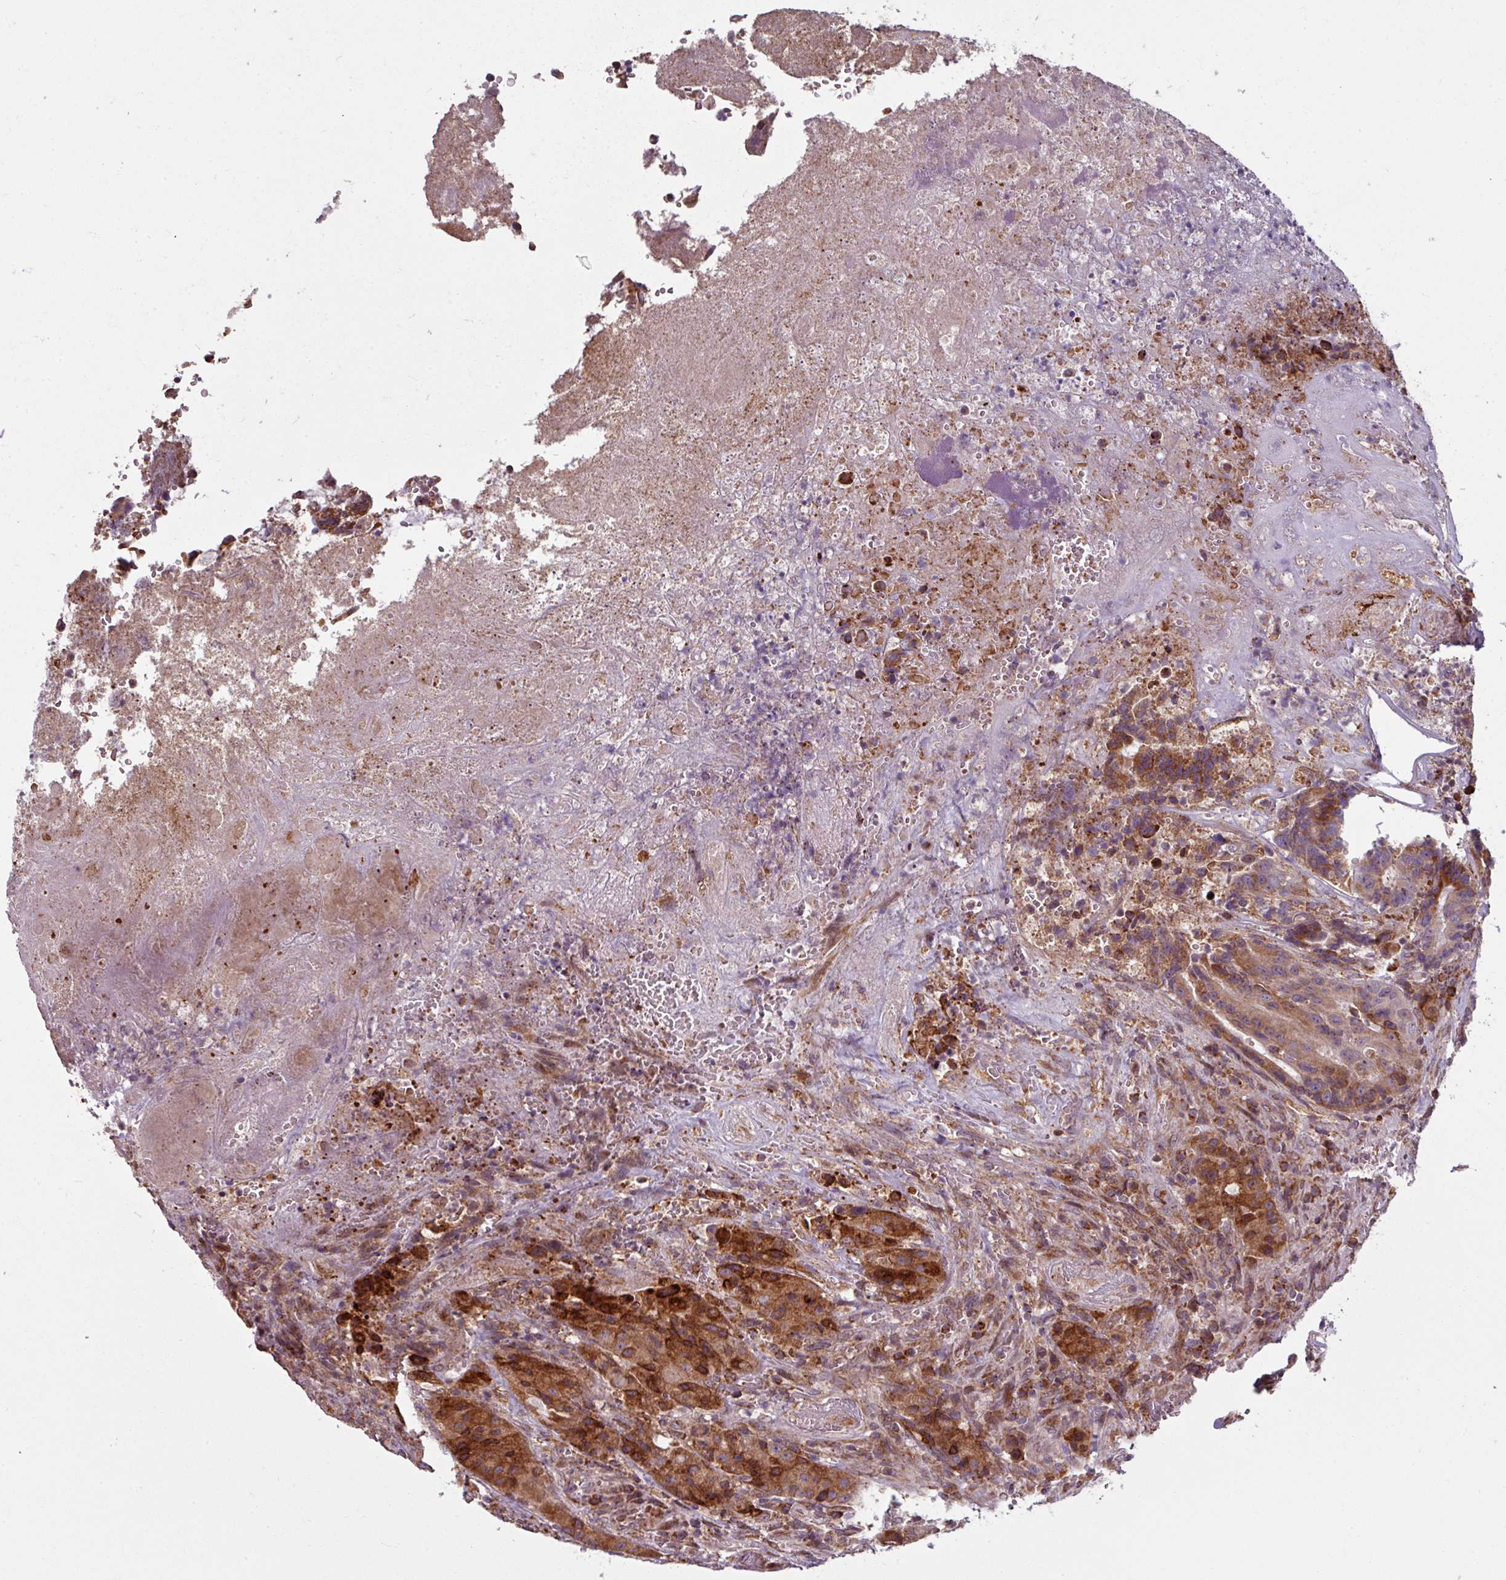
{"staining": {"intensity": "strong", "quantity": "25%-75%", "location": "cytoplasmic/membranous"}, "tissue": "colorectal cancer", "cell_type": "Tumor cells", "image_type": "cancer", "snomed": [{"axis": "morphology", "description": "Adenocarcinoma, NOS"}, {"axis": "topography", "description": "Rectum"}], "caption": "IHC of human colorectal cancer displays high levels of strong cytoplasmic/membranous staining in about 25%-75% of tumor cells. The staining was performed using DAB (3,3'-diaminobenzidine) to visualize the protein expression in brown, while the nuclei were stained in blue with hematoxylin (Magnification: 20x).", "gene": "MAGT1", "patient": {"sex": "male", "age": 69}}